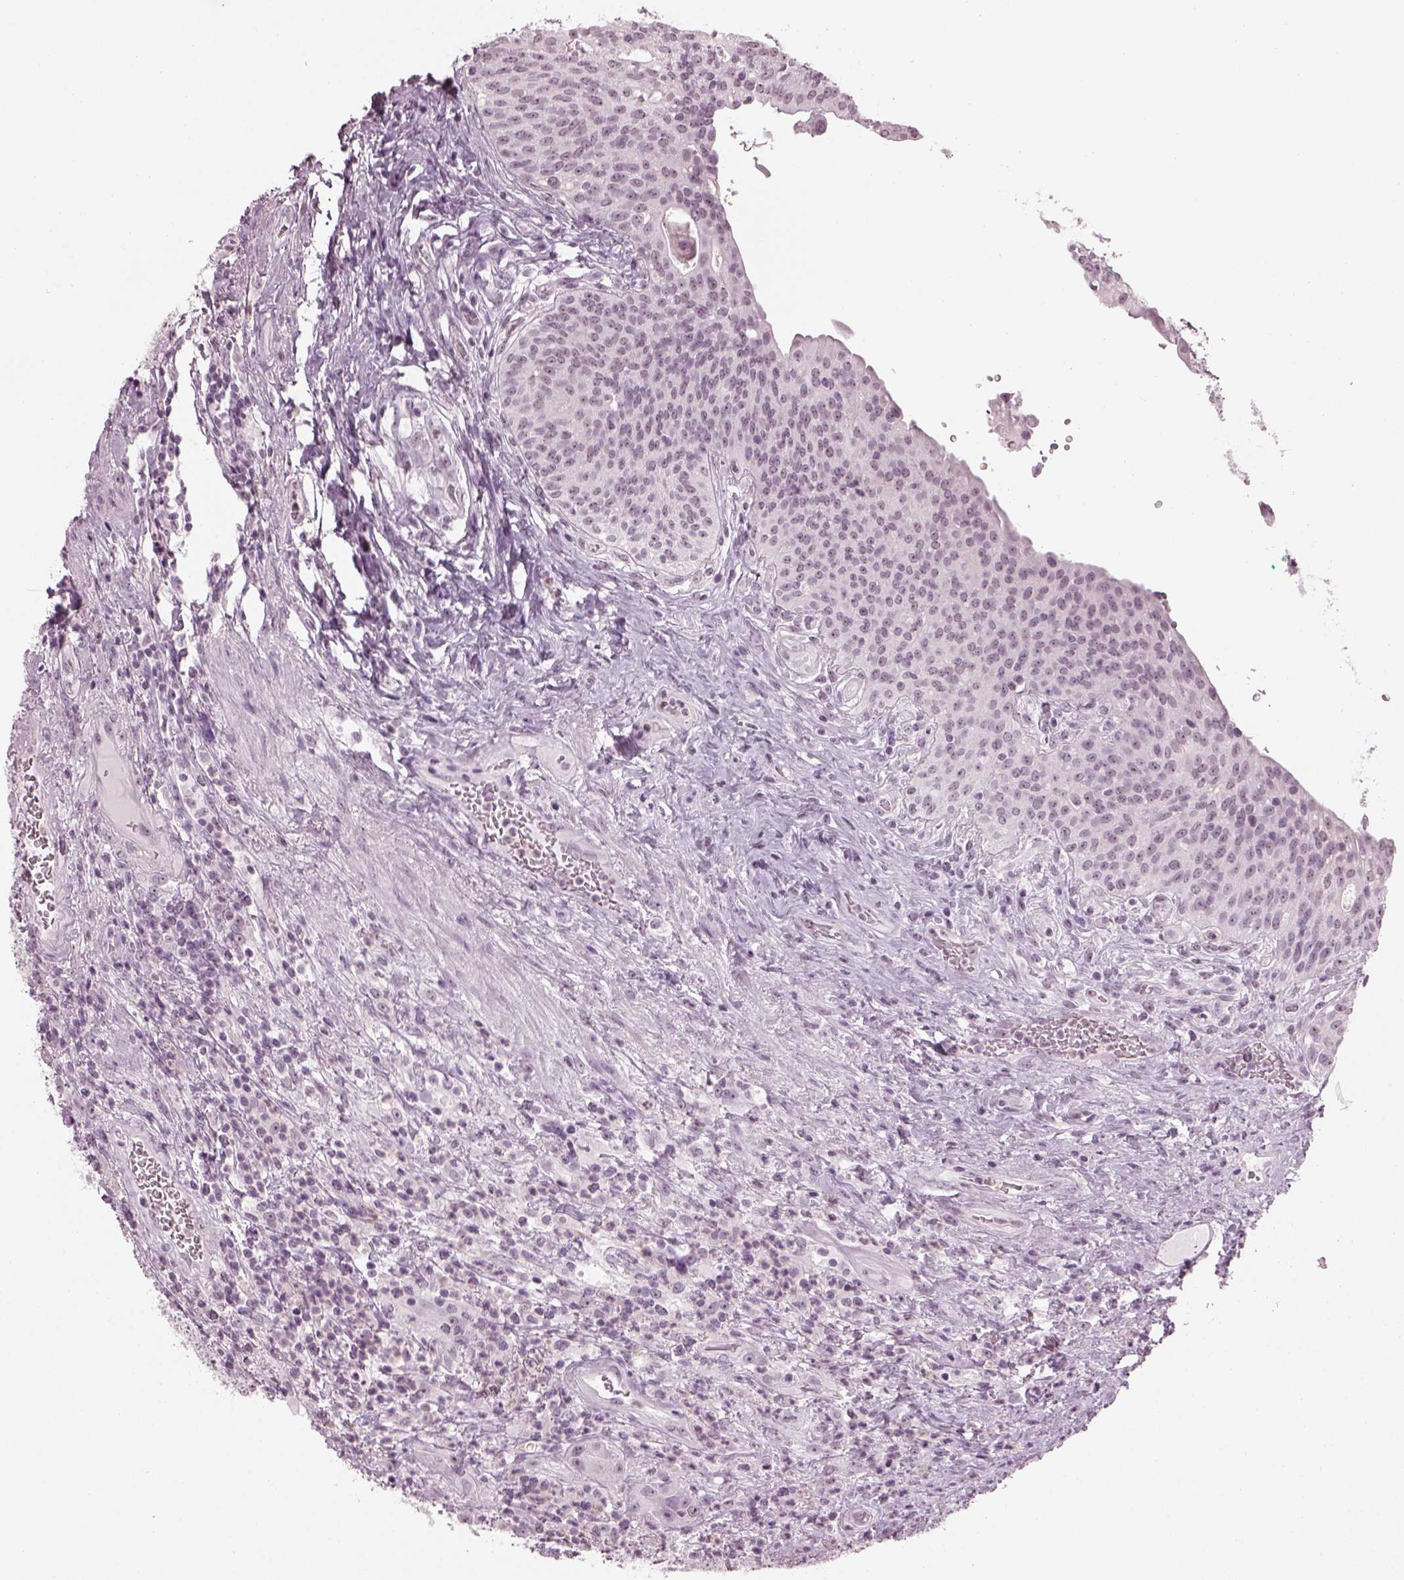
{"staining": {"intensity": "weak", "quantity": "25%-75%", "location": "nuclear"}, "tissue": "urothelial cancer", "cell_type": "Tumor cells", "image_type": "cancer", "snomed": [{"axis": "morphology", "description": "Urothelial carcinoma, High grade"}, {"axis": "topography", "description": "Urinary bladder"}], "caption": "Immunohistochemistry (IHC) staining of high-grade urothelial carcinoma, which reveals low levels of weak nuclear staining in approximately 25%-75% of tumor cells indicating weak nuclear protein positivity. The staining was performed using DAB (3,3'-diaminobenzidine) (brown) for protein detection and nuclei were counterstained in hematoxylin (blue).", "gene": "ADGRG2", "patient": {"sex": "male", "age": 79}}